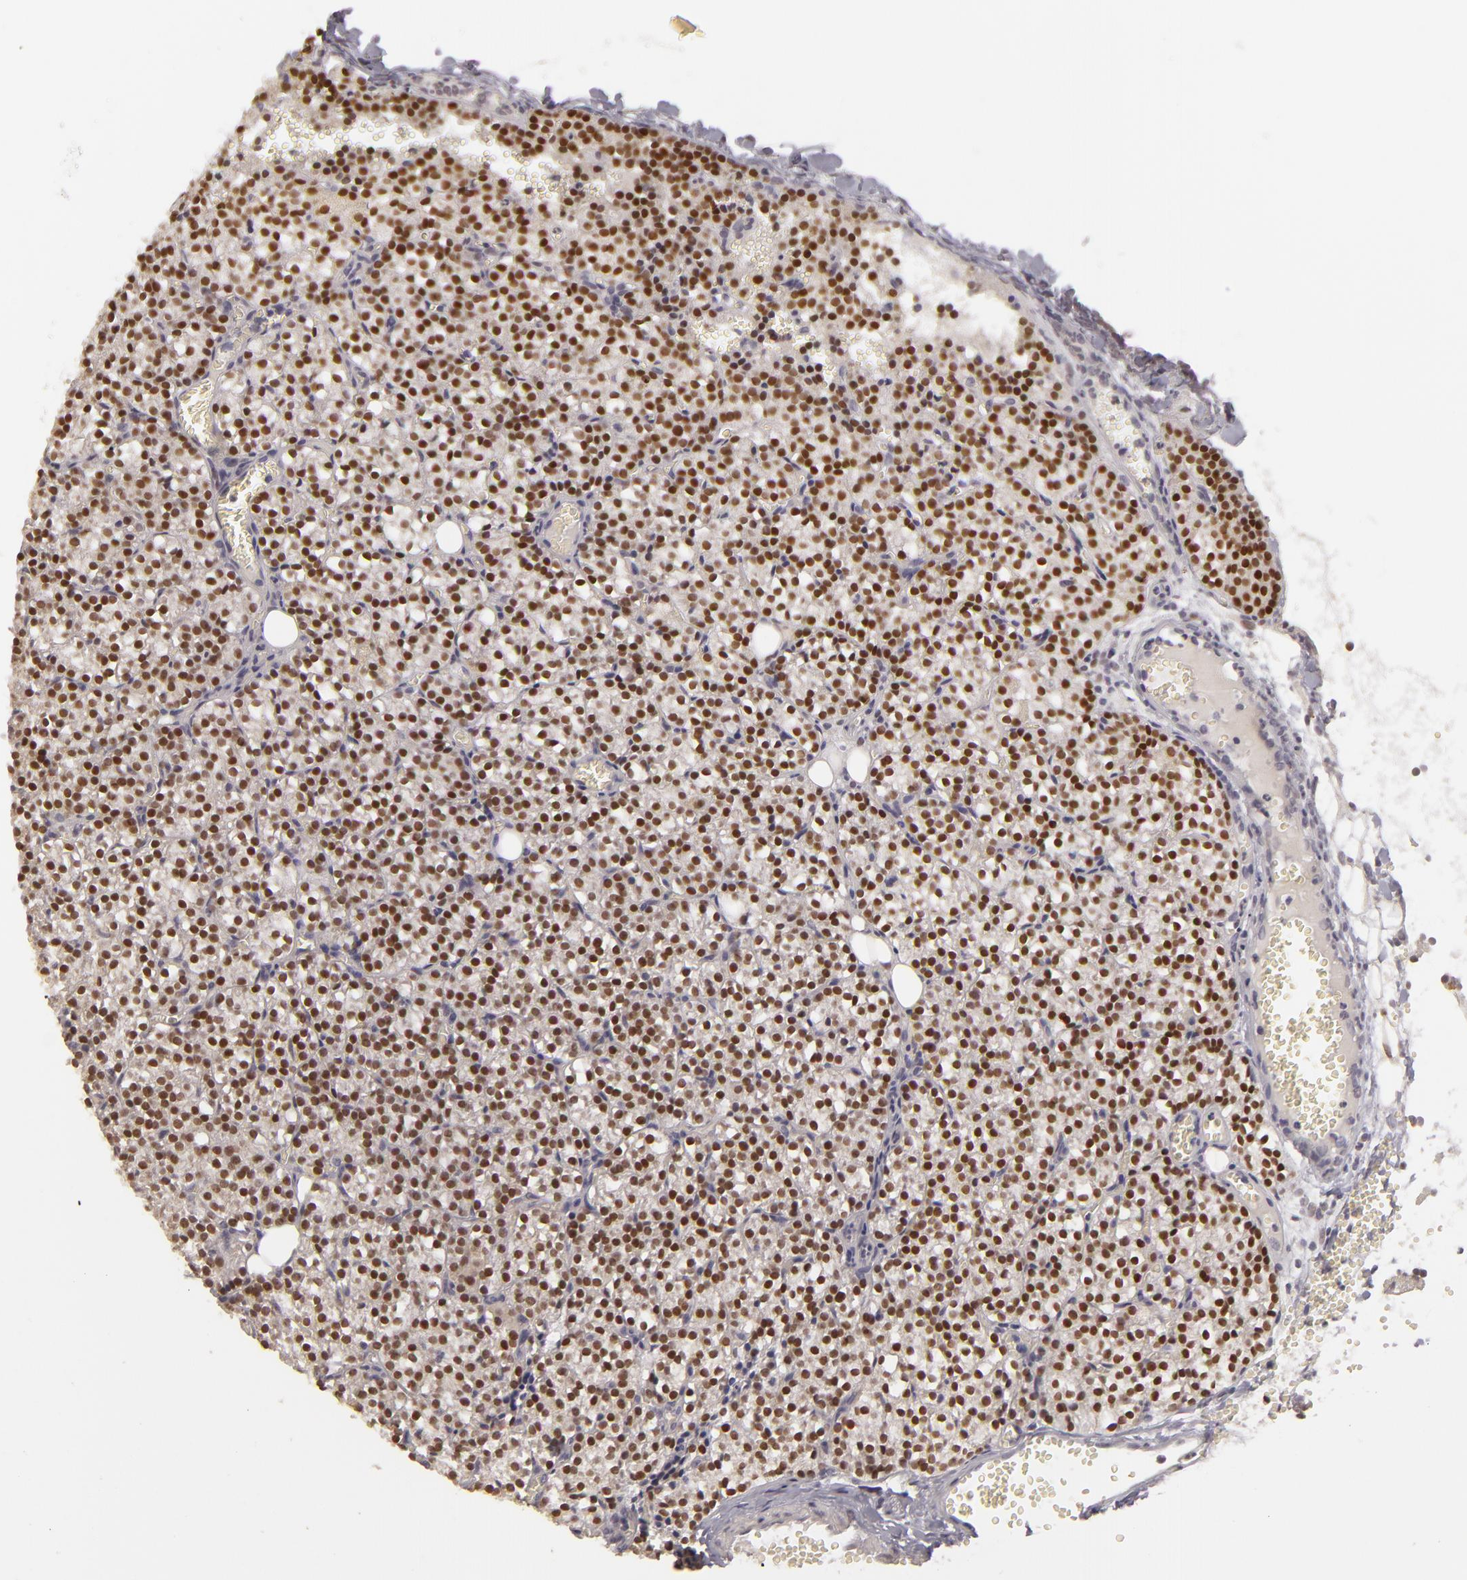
{"staining": {"intensity": "moderate", "quantity": "25%-75%", "location": "nuclear"}, "tissue": "parathyroid gland", "cell_type": "Glandular cells", "image_type": "normal", "snomed": [{"axis": "morphology", "description": "Normal tissue, NOS"}, {"axis": "topography", "description": "Parathyroid gland"}], "caption": "Immunohistochemistry (IHC) (DAB) staining of benign human parathyroid gland demonstrates moderate nuclear protein staining in approximately 25%-75% of glandular cells.", "gene": "SIX1", "patient": {"sex": "female", "age": 17}}